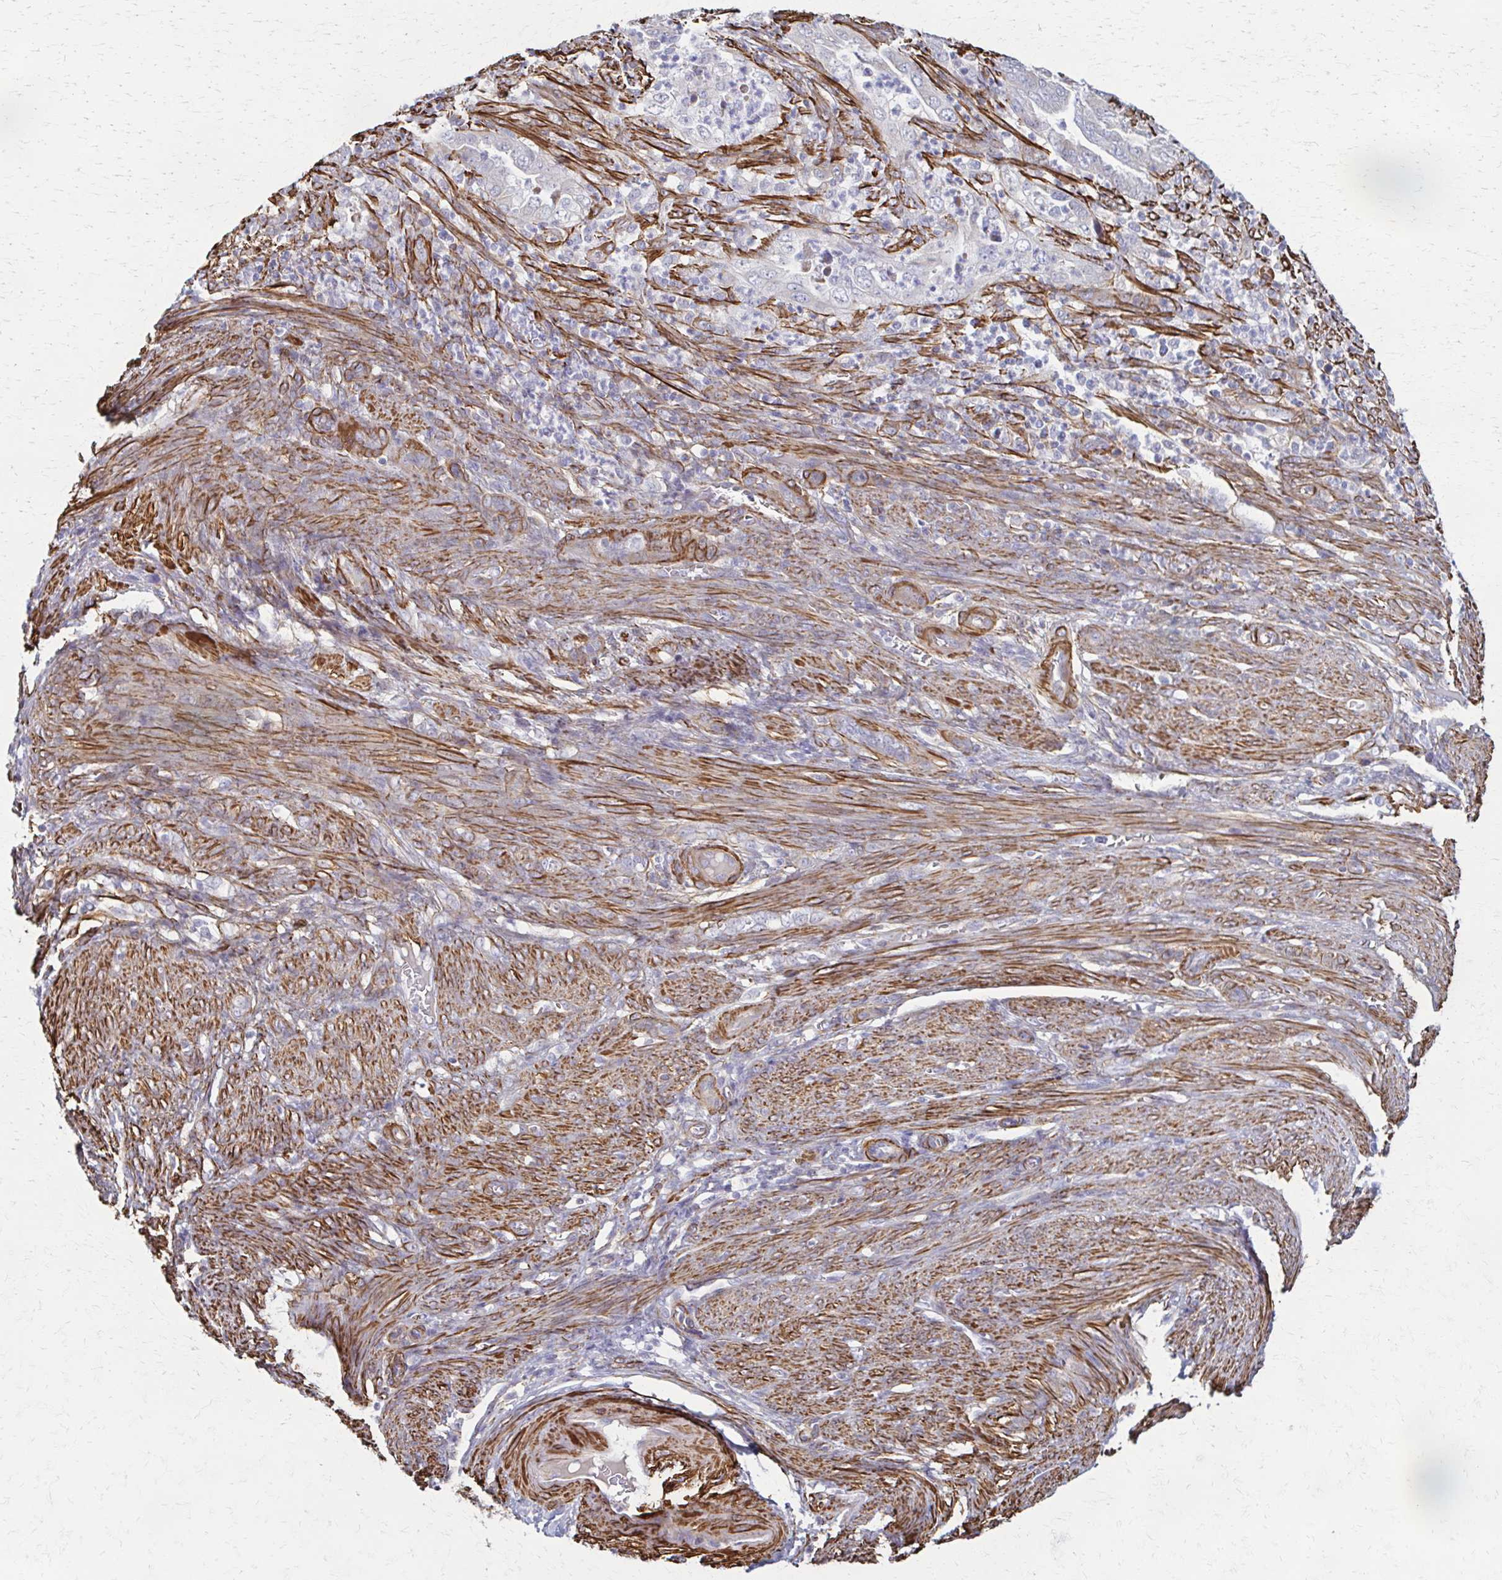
{"staining": {"intensity": "negative", "quantity": "none", "location": "none"}, "tissue": "endometrial cancer", "cell_type": "Tumor cells", "image_type": "cancer", "snomed": [{"axis": "morphology", "description": "Adenocarcinoma, NOS"}, {"axis": "topography", "description": "Endometrium"}], "caption": "DAB (3,3'-diaminobenzidine) immunohistochemical staining of adenocarcinoma (endometrial) demonstrates no significant staining in tumor cells.", "gene": "TIMMDC1", "patient": {"sex": "female", "age": 51}}